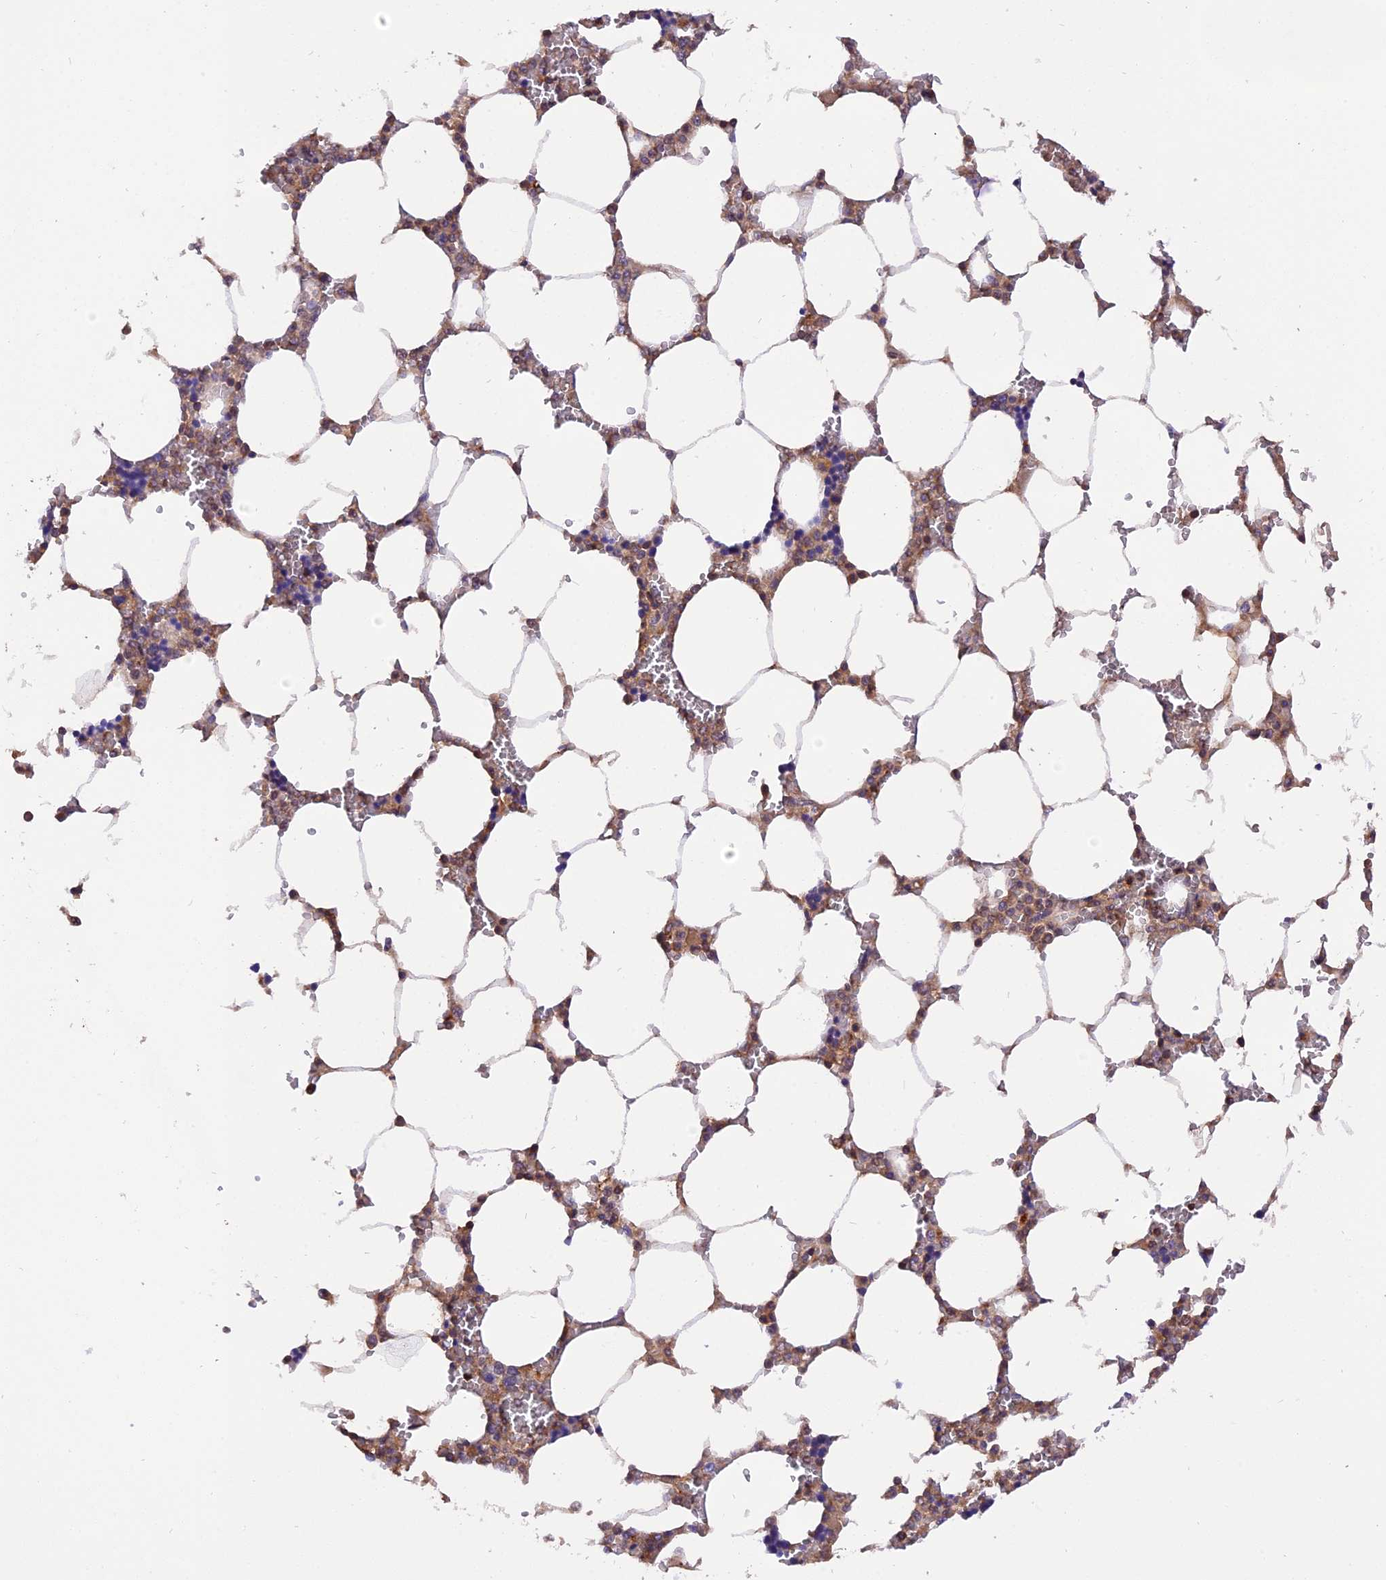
{"staining": {"intensity": "weak", "quantity": "25%-75%", "location": "cytoplasmic/membranous"}, "tissue": "bone marrow", "cell_type": "Hematopoietic cells", "image_type": "normal", "snomed": [{"axis": "morphology", "description": "Normal tissue, NOS"}, {"axis": "topography", "description": "Bone marrow"}], "caption": "IHC photomicrograph of normal bone marrow stained for a protein (brown), which shows low levels of weak cytoplasmic/membranous staining in about 25%-75% of hematopoietic cells.", "gene": "PEX3", "patient": {"sex": "male", "age": 64}}